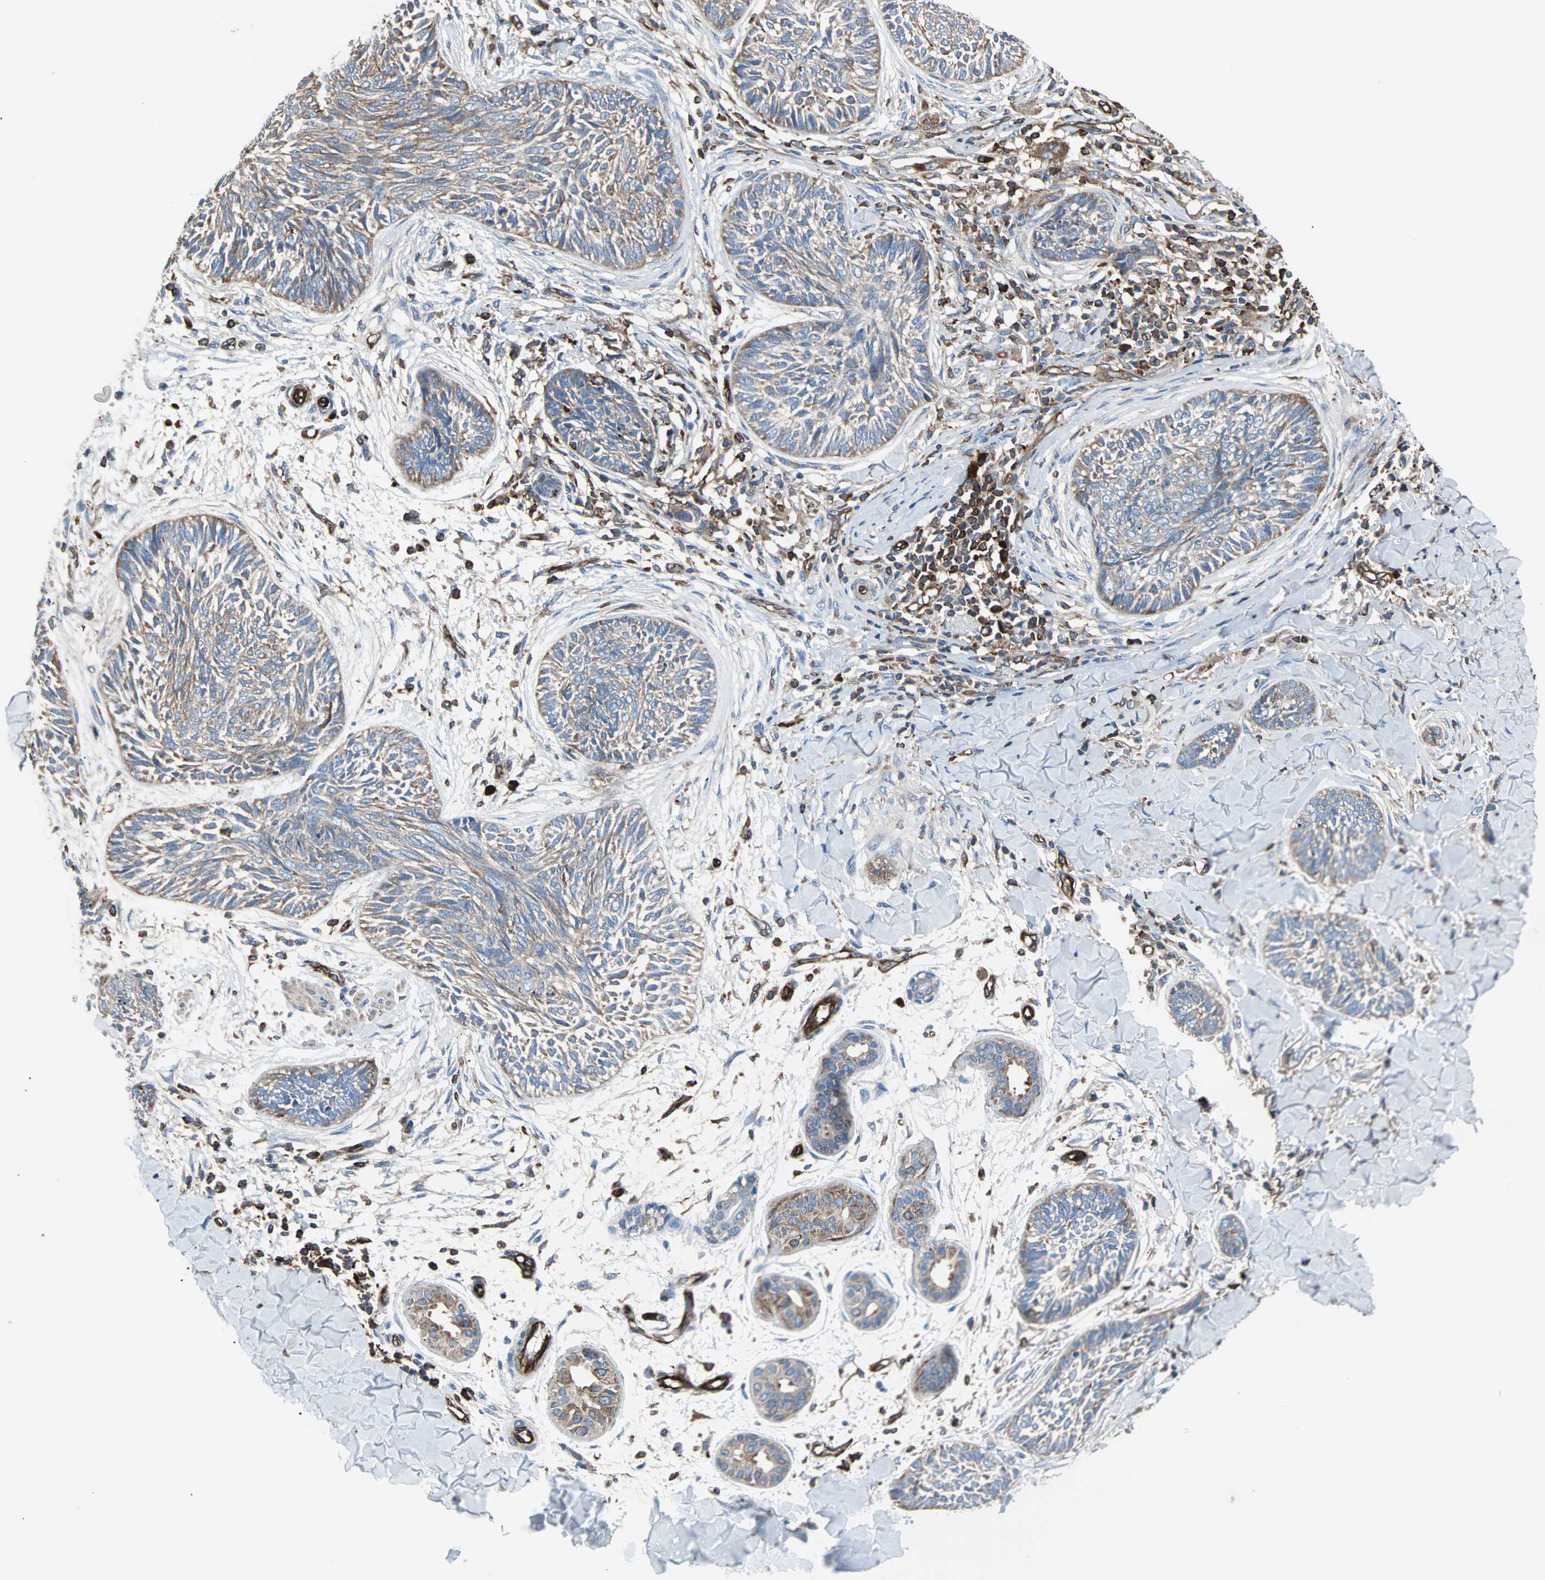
{"staining": {"intensity": "weak", "quantity": ">75%", "location": "cytoplasmic/membranous"}, "tissue": "skin cancer", "cell_type": "Tumor cells", "image_type": "cancer", "snomed": [{"axis": "morphology", "description": "Papilloma, NOS"}, {"axis": "morphology", "description": "Basal cell carcinoma"}, {"axis": "topography", "description": "Skin"}], "caption": "Weak cytoplasmic/membranous positivity for a protein is identified in about >75% of tumor cells of skin basal cell carcinoma using immunohistochemistry (IHC).", "gene": "PLCG2", "patient": {"sex": "male", "age": 87}}